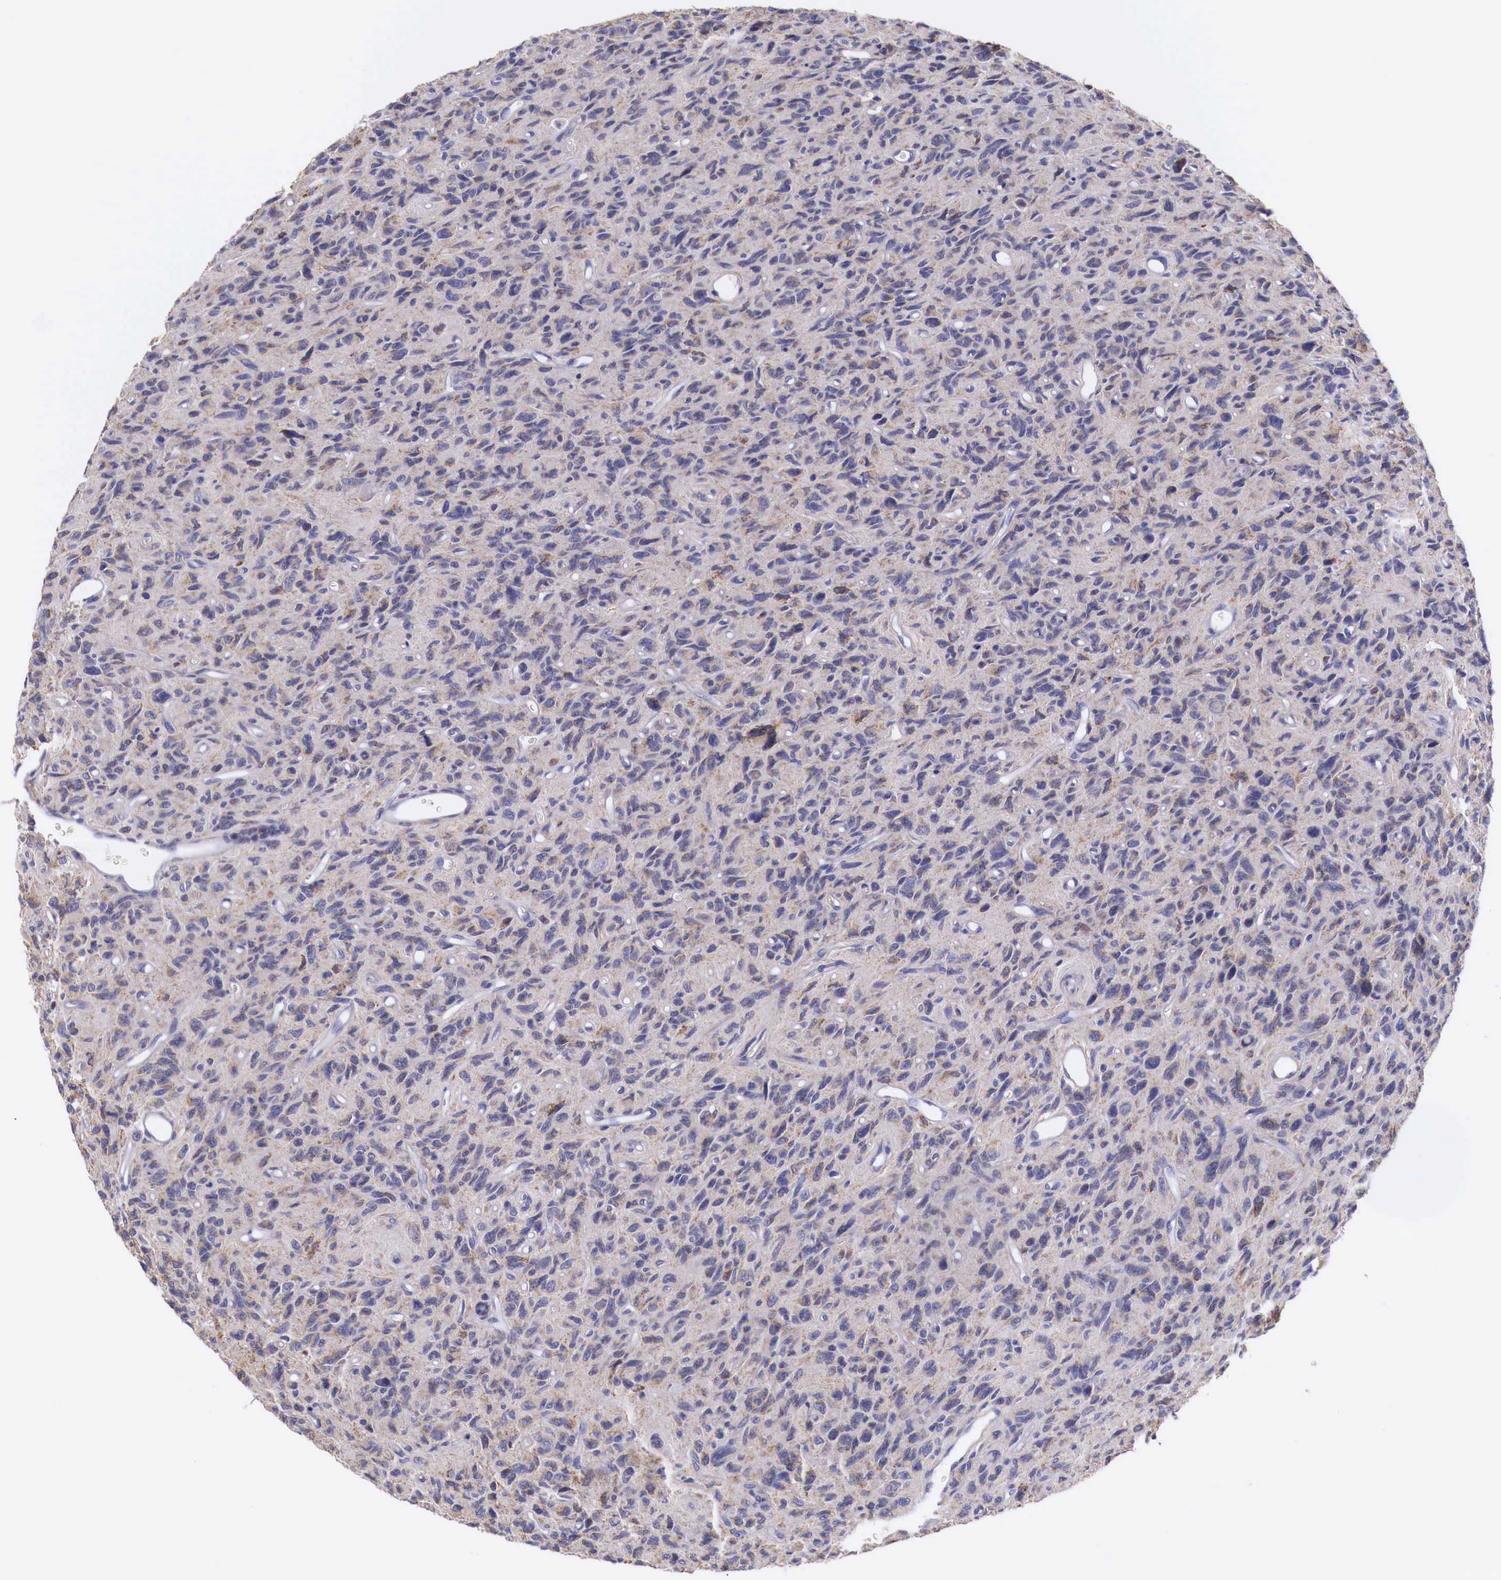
{"staining": {"intensity": "negative", "quantity": "none", "location": "none"}, "tissue": "glioma", "cell_type": "Tumor cells", "image_type": "cancer", "snomed": [{"axis": "morphology", "description": "Glioma, malignant, High grade"}, {"axis": "topography", "description": "Brain"}], "caption": "High power microscopy photomicrograph of an IHC photomicrograph of glioma, revealing no significant expression in tumor cells.", "gene": "NREP", "patient": {"sex": "female", "age": 60}}